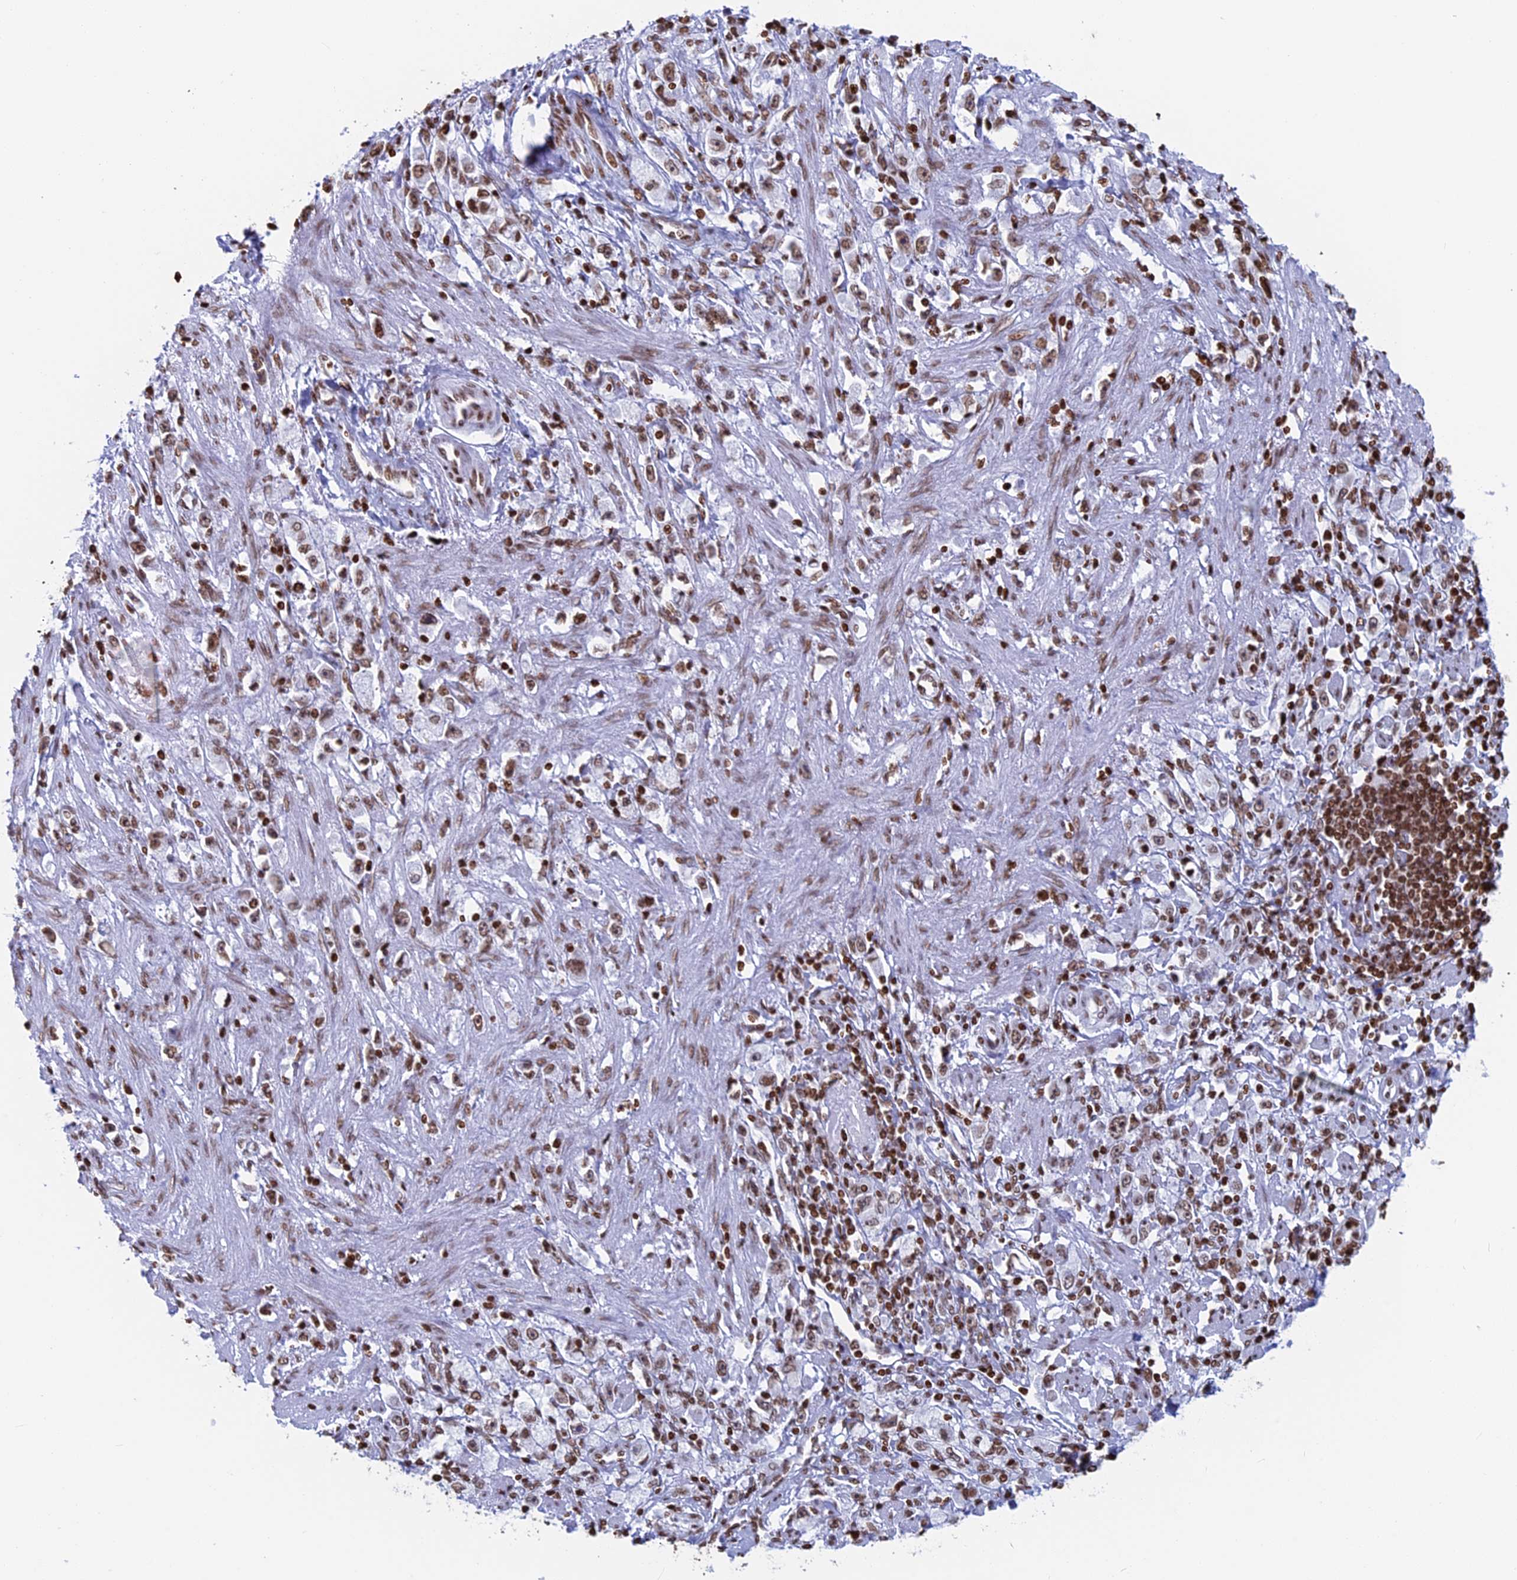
{"staining": {"intensity": "moderate", "quantity": ">75%", "location": "nuclear"}, "tissue": "stomach cancer", "cell_type": "Tumor cells", "image_type": "cancer", "snomed": [{"axis": "morphology", "description": "Adenocarcinoma, NOS"}, {"axis": "topography", "description": "Stomach"}], "caption": "Immunohistochemistry photomicrograph of neoplastic tissue: human stomach adenocarcinoma stained using IHC shows medium levels of moderate protein expression localized specifically in the nuclear of tumor cells, appearing as a nuclear brown color.", "gene": "APOBEC3A", "patient": {"sex": "female", "age": 59}}